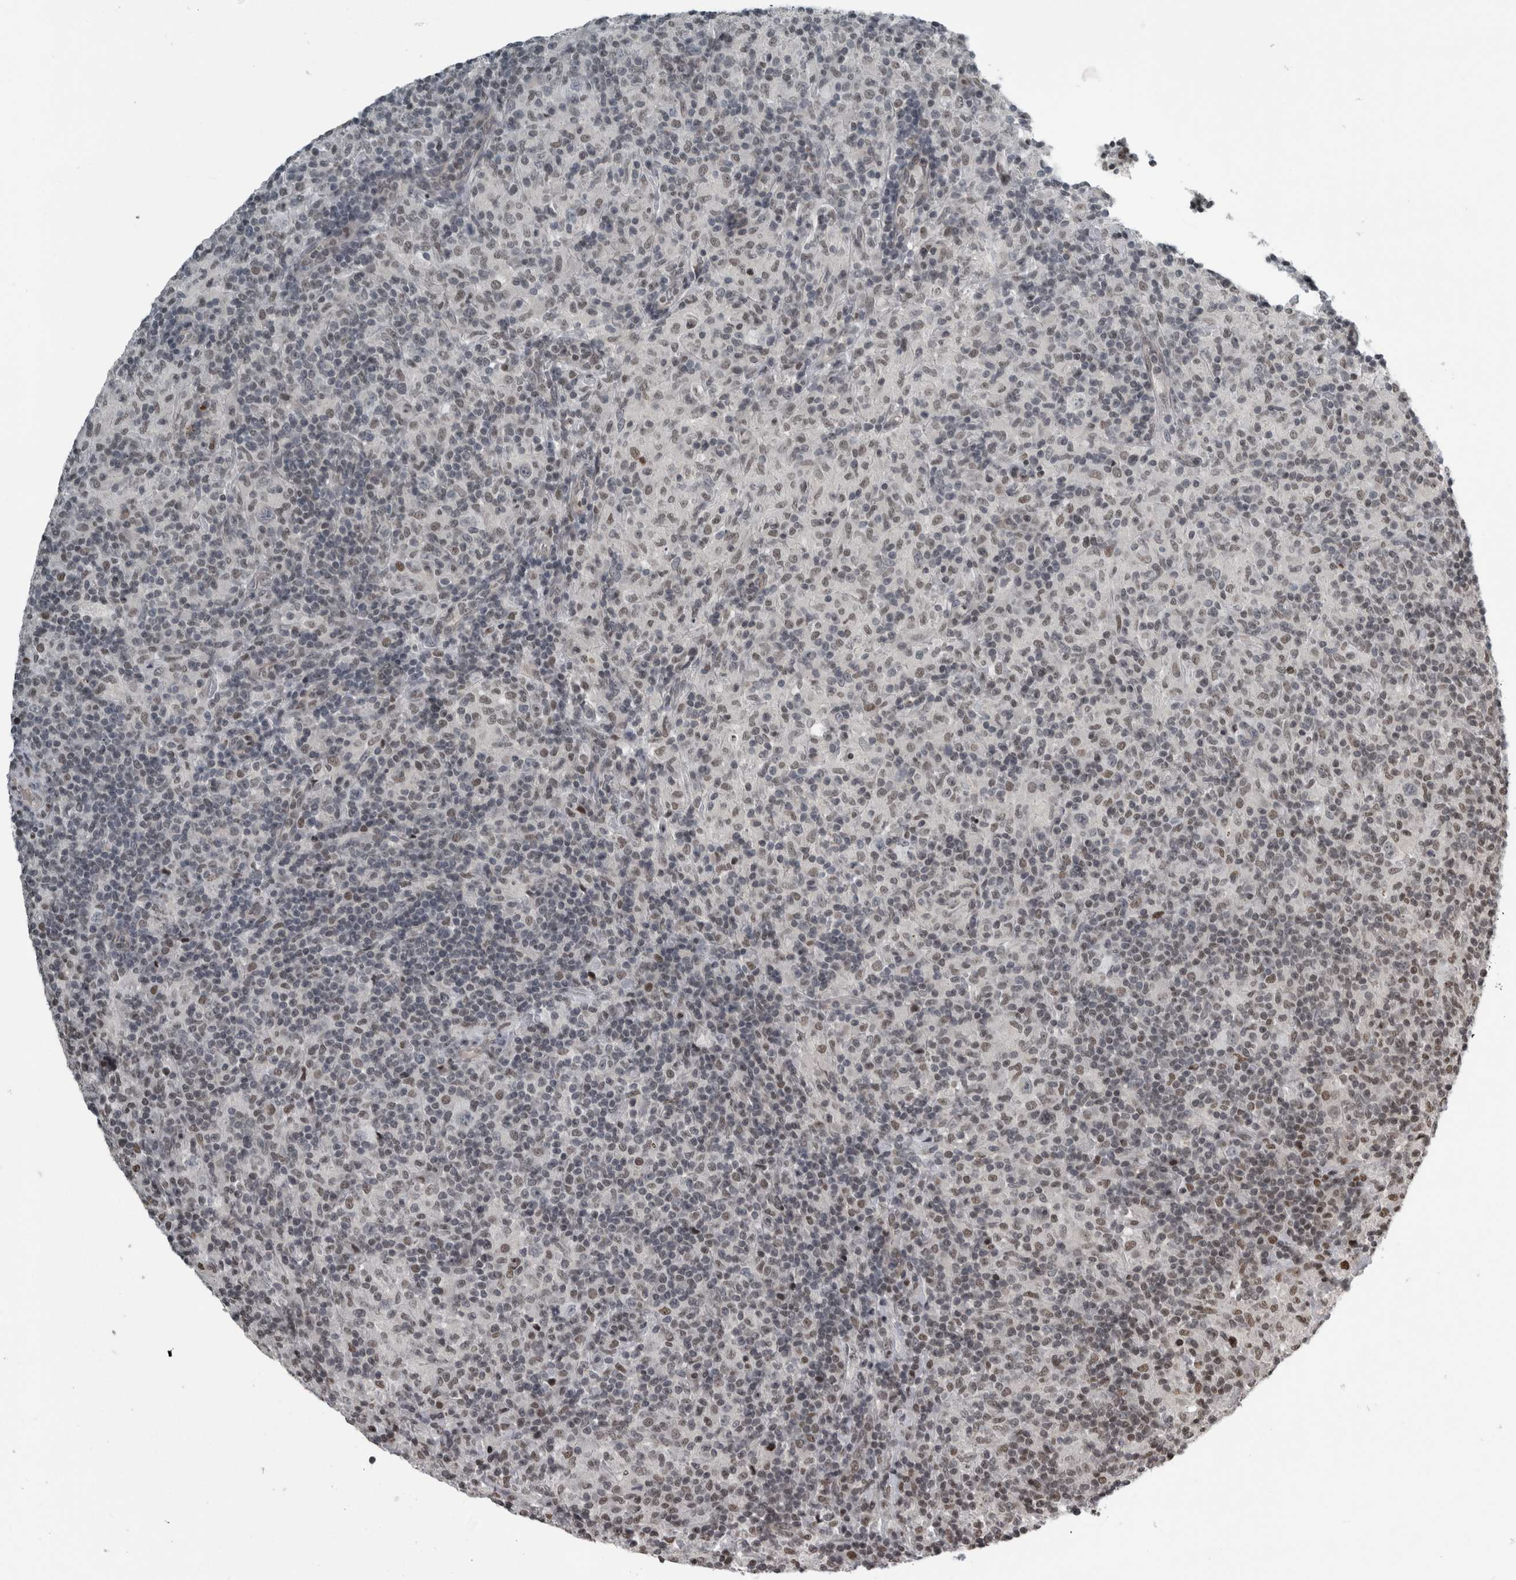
{"staining": {"intensity": "negative", "quantity": "none", "location": "none"}, "tissue": "lymphoma", "cell_type": "Tumor cells", "image_type": "cancer", "snomed": [{"axis": "morphology", "description": "Hodgkin's disease, NOS"}, {"axis": "topography", "description": "Lymph node"}], "caption": "This is a histopathology image of IHC staining of Hodgkin's disease, which shows no positivity in tumor cells.", "gene": "UNC50", "patient": {"sex": "male", "age": 70}}